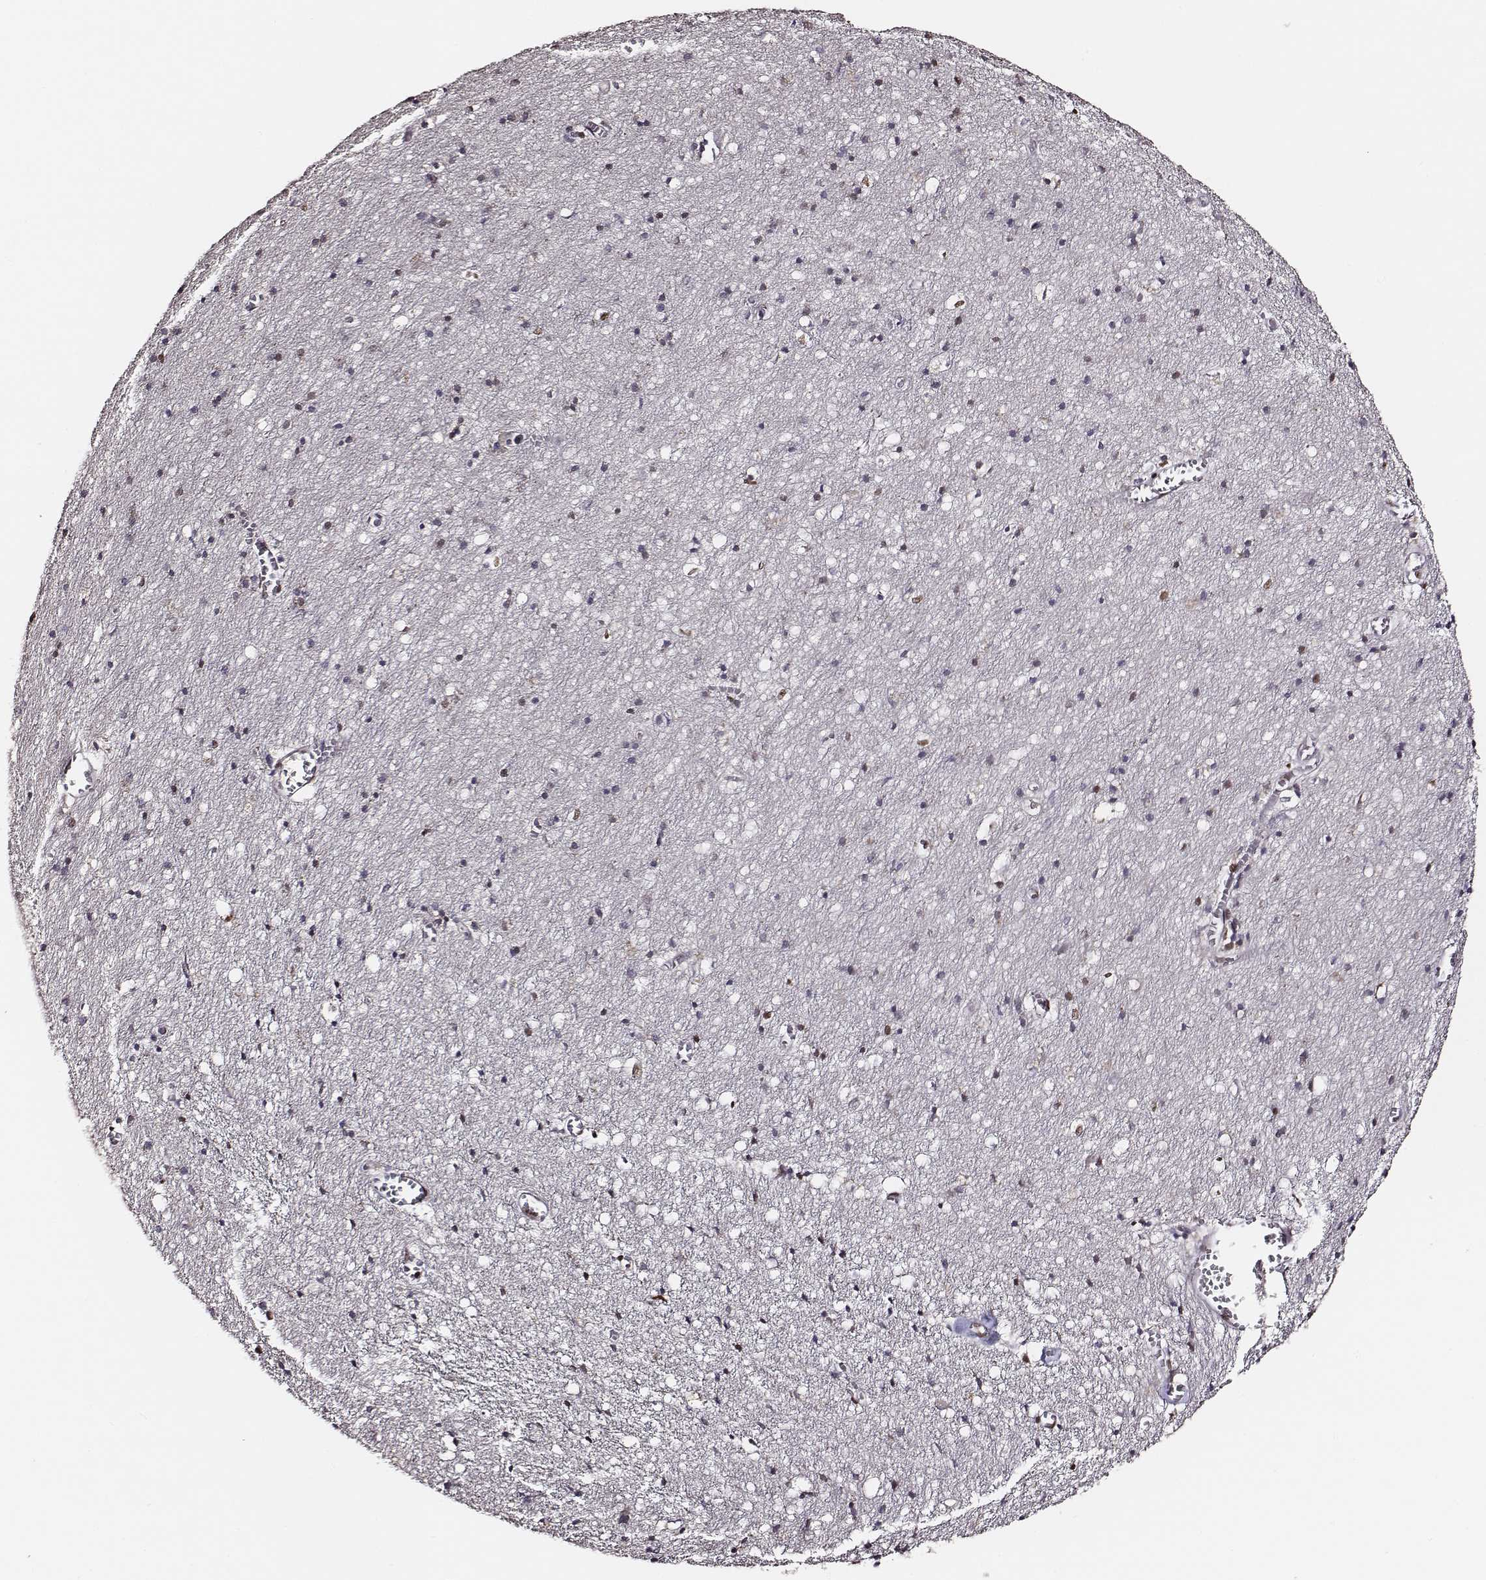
{"staining": {"intensity": "strong", "quantity": ">75%", "location": "nuclear"}, "tissue": "cerebral cortex", "cell_type": "Endothelial cells", "image_type": "normal", "snomed": [{"axis": "morphology", "description": "Normal tissue, NOS"}, {"axis": "topography", "description": "Cerebral cortex"}], "caption": "A high amount of strong nuclear staining is present in about >75% of endothelial cells in unremarkable cerebral cortex.", "gene": "PPARA", "patient": {"sex": "male", "age": 70}}